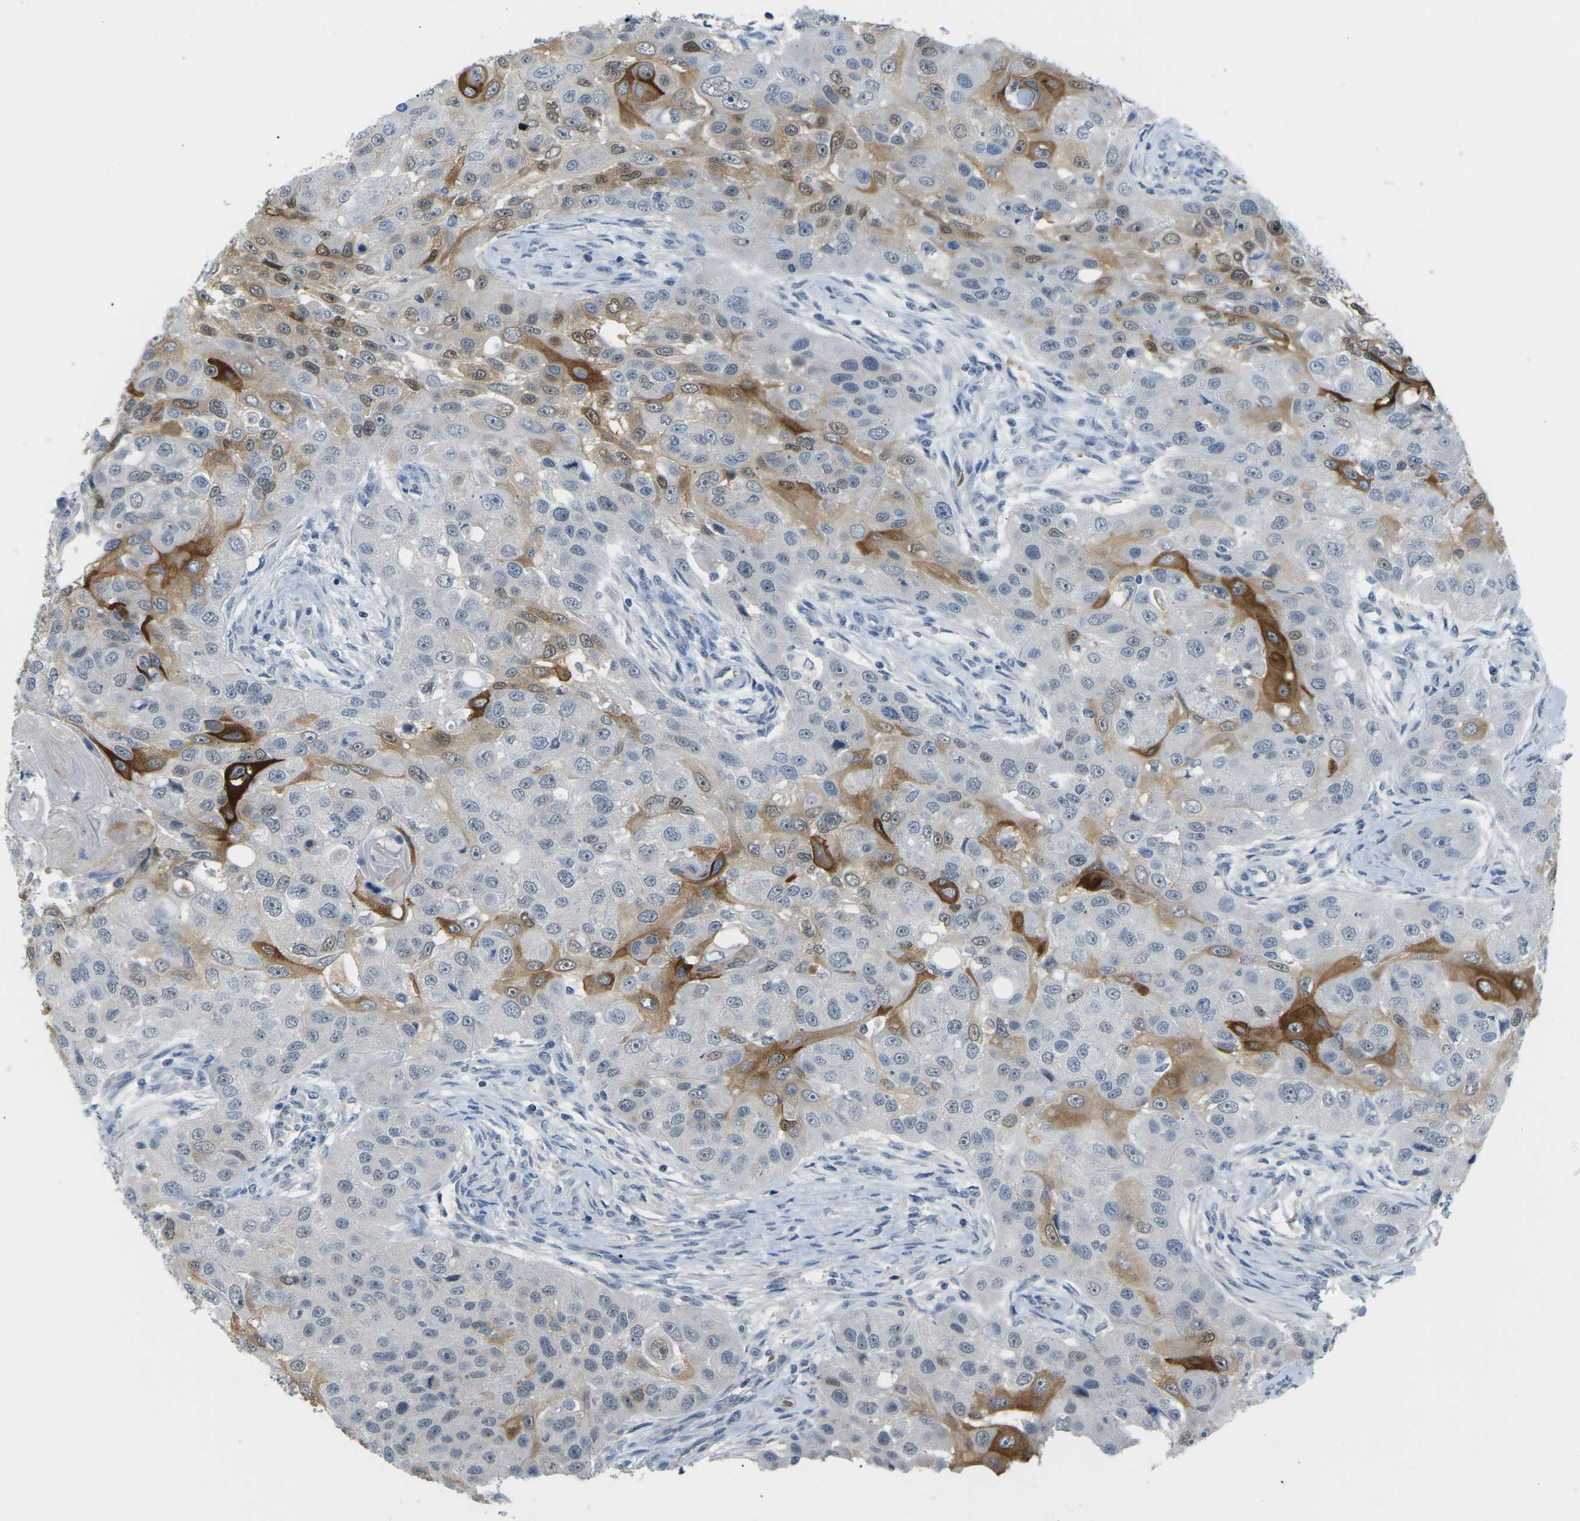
{"staining": {"intensity": "moderate", "quantity": "25%-75%", "location": "cytoplasmic/membranous,nuclear"}, "tissue": "head and neck cancer", "cell_type": "Tumor cells", "image_type": "cancer", "snomed": [{"axis": "morphology", "description": "Normal tissue, NOS"}, {"axis": "morphology", "description": "Squamous cell carcinoma, NOS"}, {"axis": "topography", "description": "Skeletal muscle"}, {"axis": "topography", "description": "Head-Neck"}], "caption": "The image shows staining of head and neck squamous cell carcinoma, revealing moderate cytoplasmic/membranous and nuclear protein staining (brown color) within tumor cells. The staining was performed using DAB to visualize the protein expression in brown, while the nuclei were stained in blue with hematoxylin (Magnification: 20x).", "gene": "PSAT1", "patient": {"sex": "male", "age": 51}}